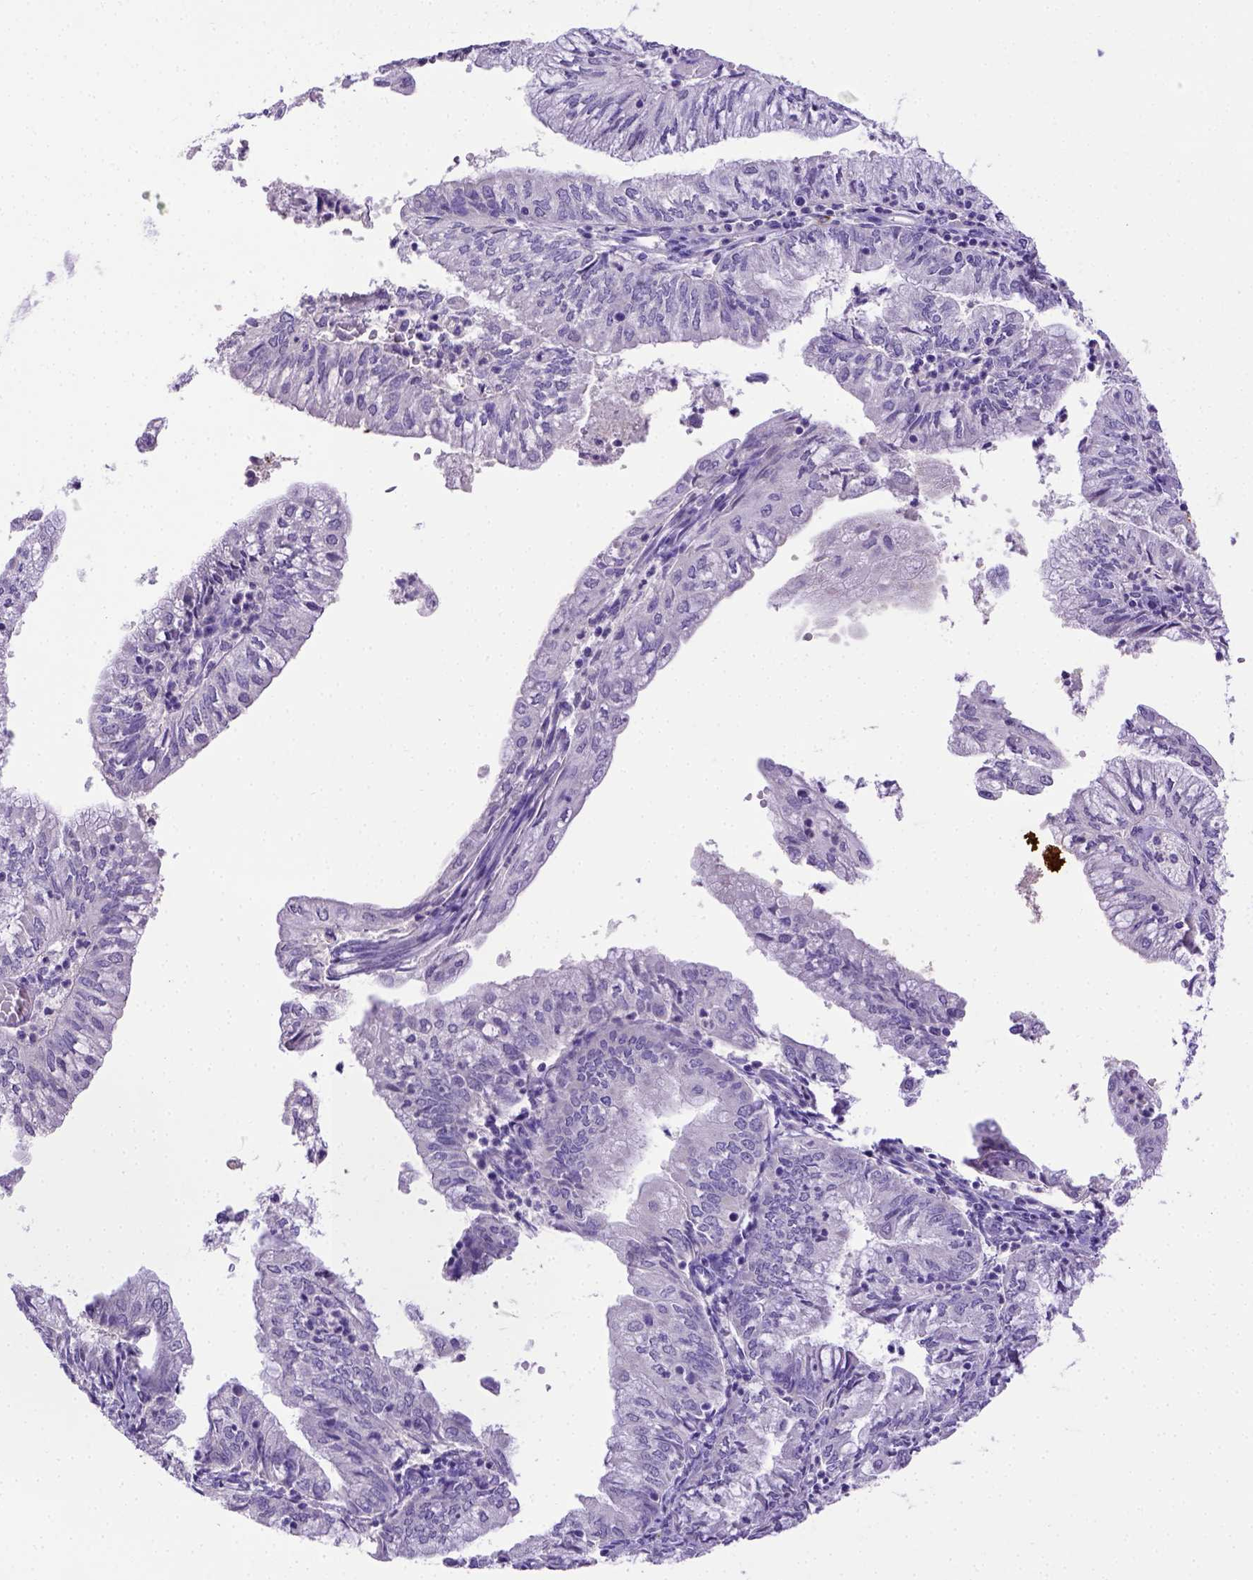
{"staining": {"intensity": "negative", "quantity": "none", "location": "none"}, "tissue": "endometrial cancer", "cell_type": "Tumor cells", "image_type": "cancer", "snomed": [{"axis": "morphology", "description": "Adenocarcinoma, NOS"}, {"axis": "topography", "description": "Endometrium"}], "caption": "Immunohistochemistry photomicrograph of neoplastic tissue: endometrial cancer stained with DAB (3,3'-diaminobenzidine) exhibits no significant protein staining in tumor cells.", "gene": "B3GAT1", "patient": {"sex": "female", "age": 55}}